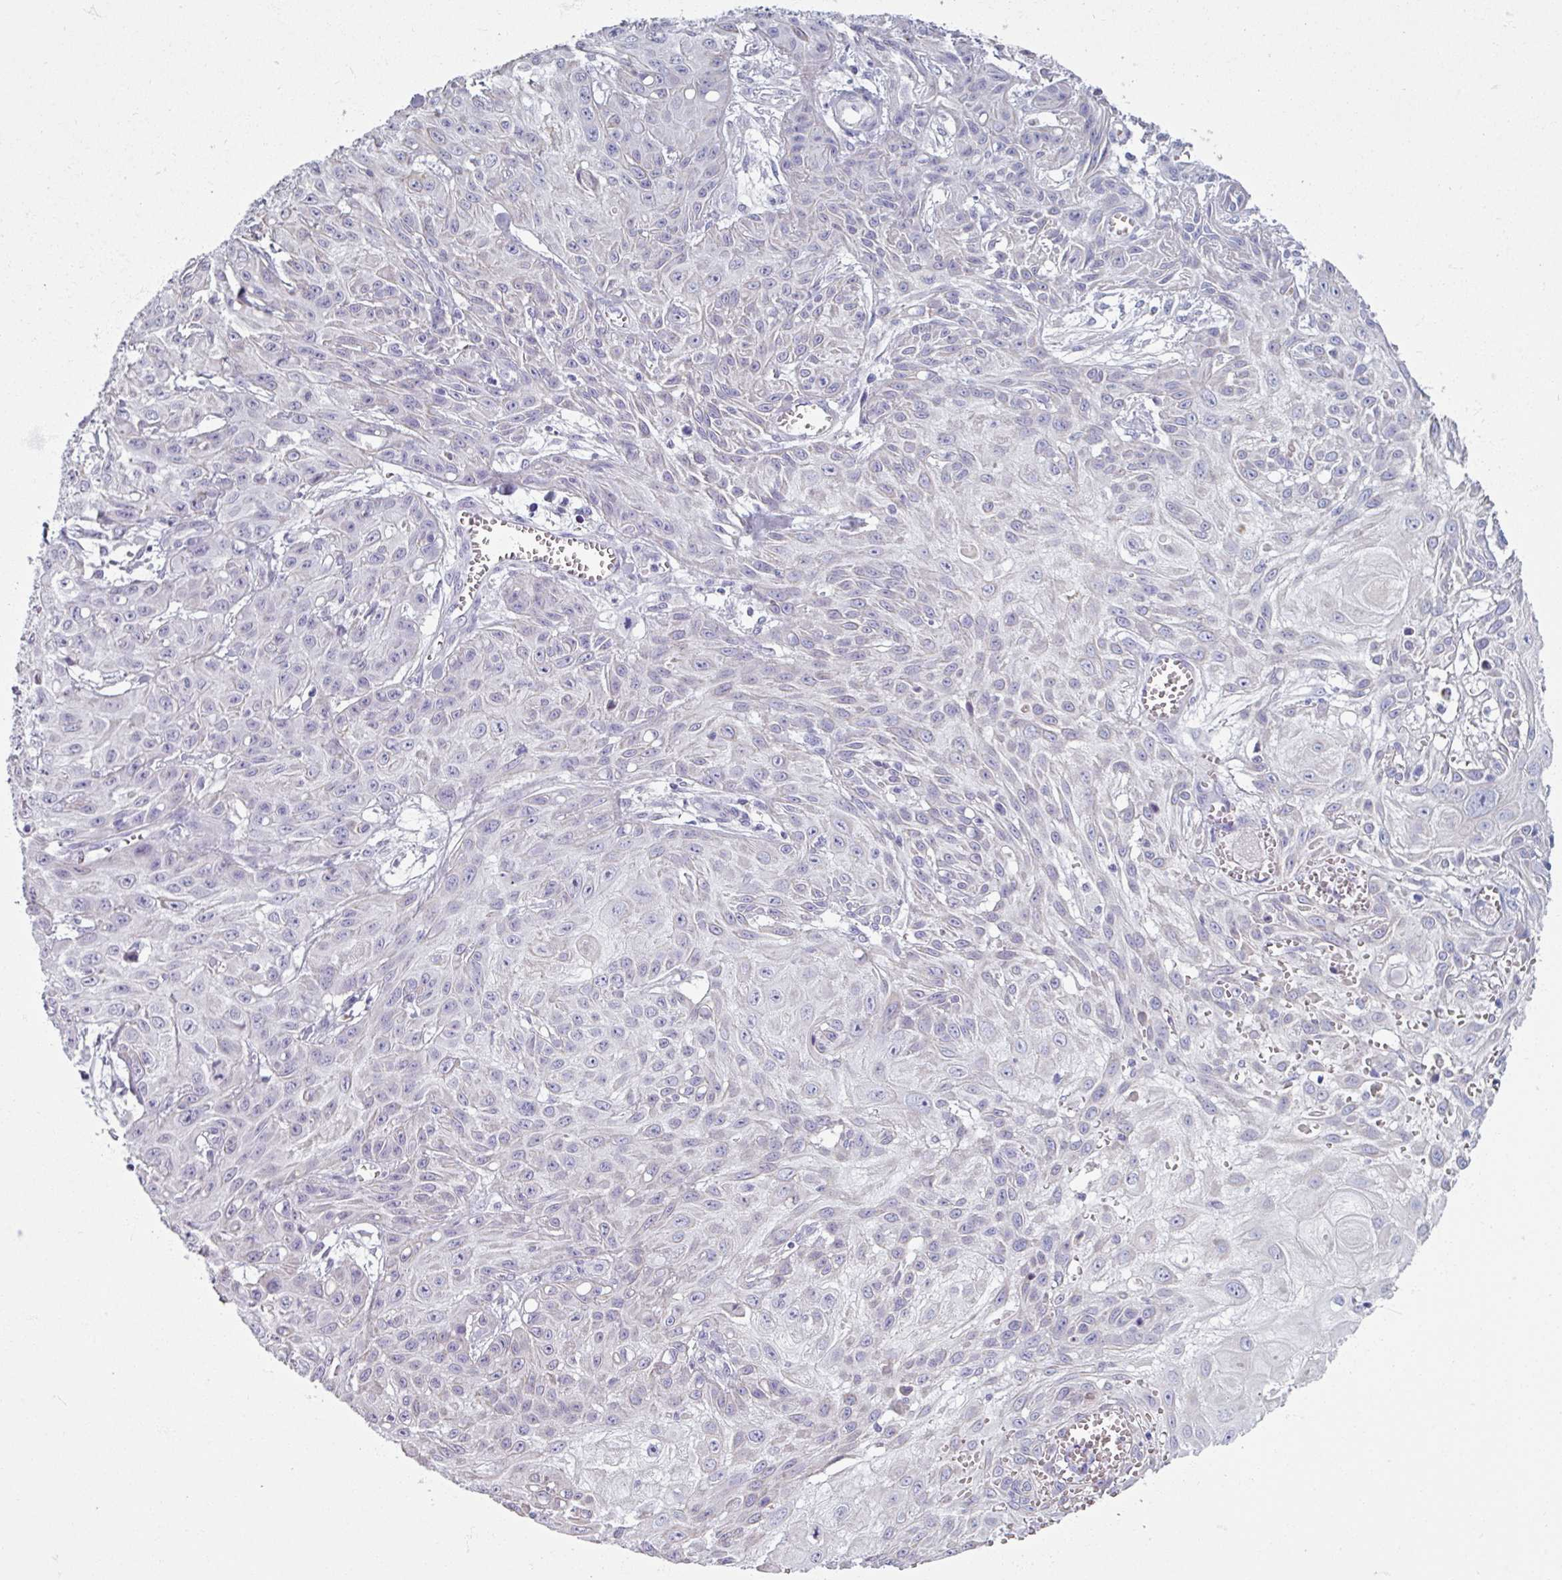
{"staining": {"intensity": "negative", "quantity": "none", "location": "none"}, "tissue": "skin cancer", "cell_type": "Tumor cells", "image_type": "cancer", "snomed": [{"axis": "morphology", "description": "Squamous cell carcinoma, NOS"}, {"axis": "topography", "description": "Skin"}, {"axis": "topography", "description": "Vulva"}], "caption": "IHC of skin cancer demonstrates no staining in tumor cells.", "gene": "SPESP1", "patient": {"sex": "female", "age": 71}}